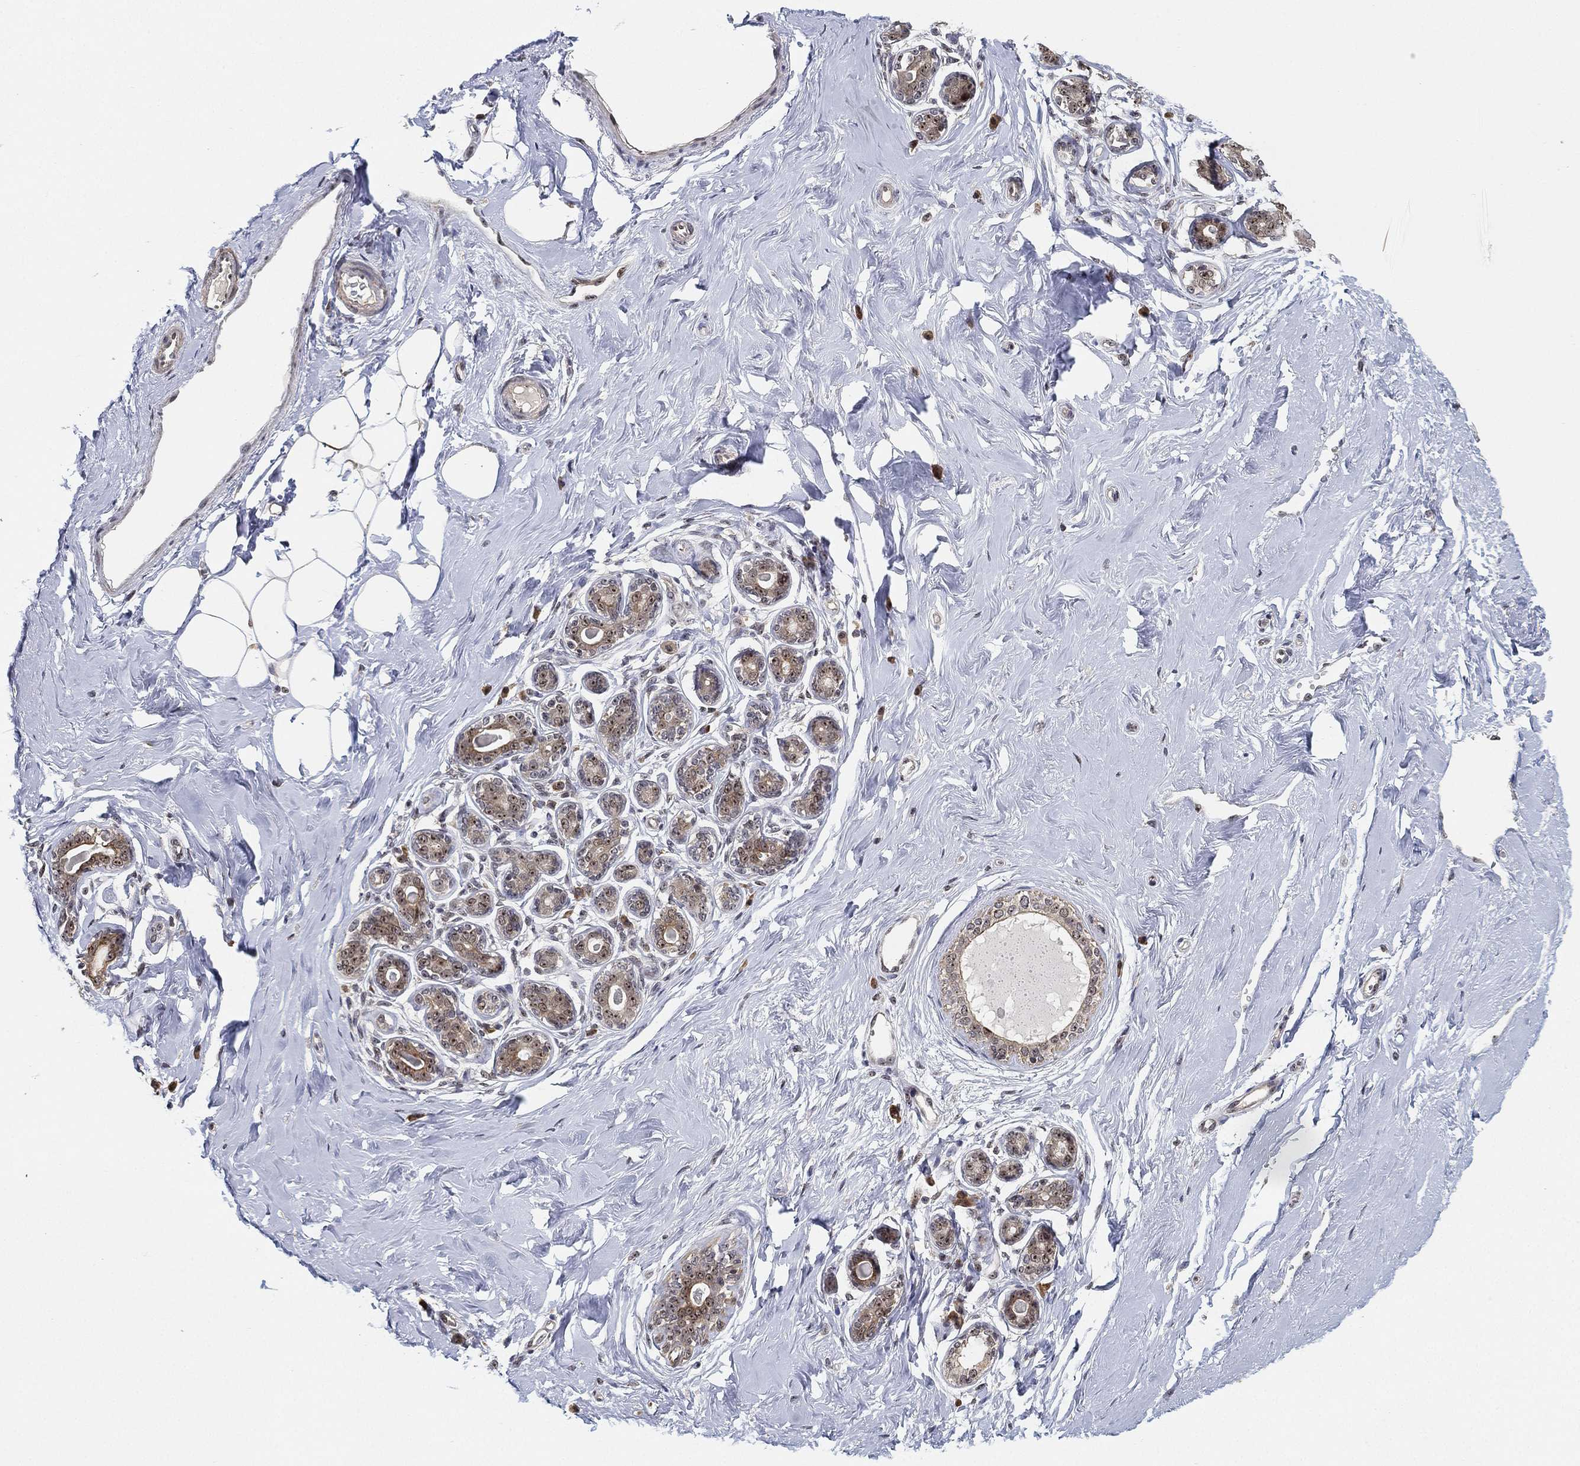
{"staining": {"intensity": "negative", "quantity": "none", "location": "none"}, "tissue": "breast", "cell_type": "Adipocytes", "image_type": "normal", "snomed": [{"axis": "morphology", "description": "Normal tissue, NOS"}, {"axis": "topography", "description": "Skin"}, {"axis": "topography", "description": "Breast"}], "caption": "Immunohistochemistry (IHC) of unremarkable breast shows no staining in adipocytes. Nuclei are stained in blue.", "gene": "PPP1R16B", "patient": {"sex": "female", "age": 43}}